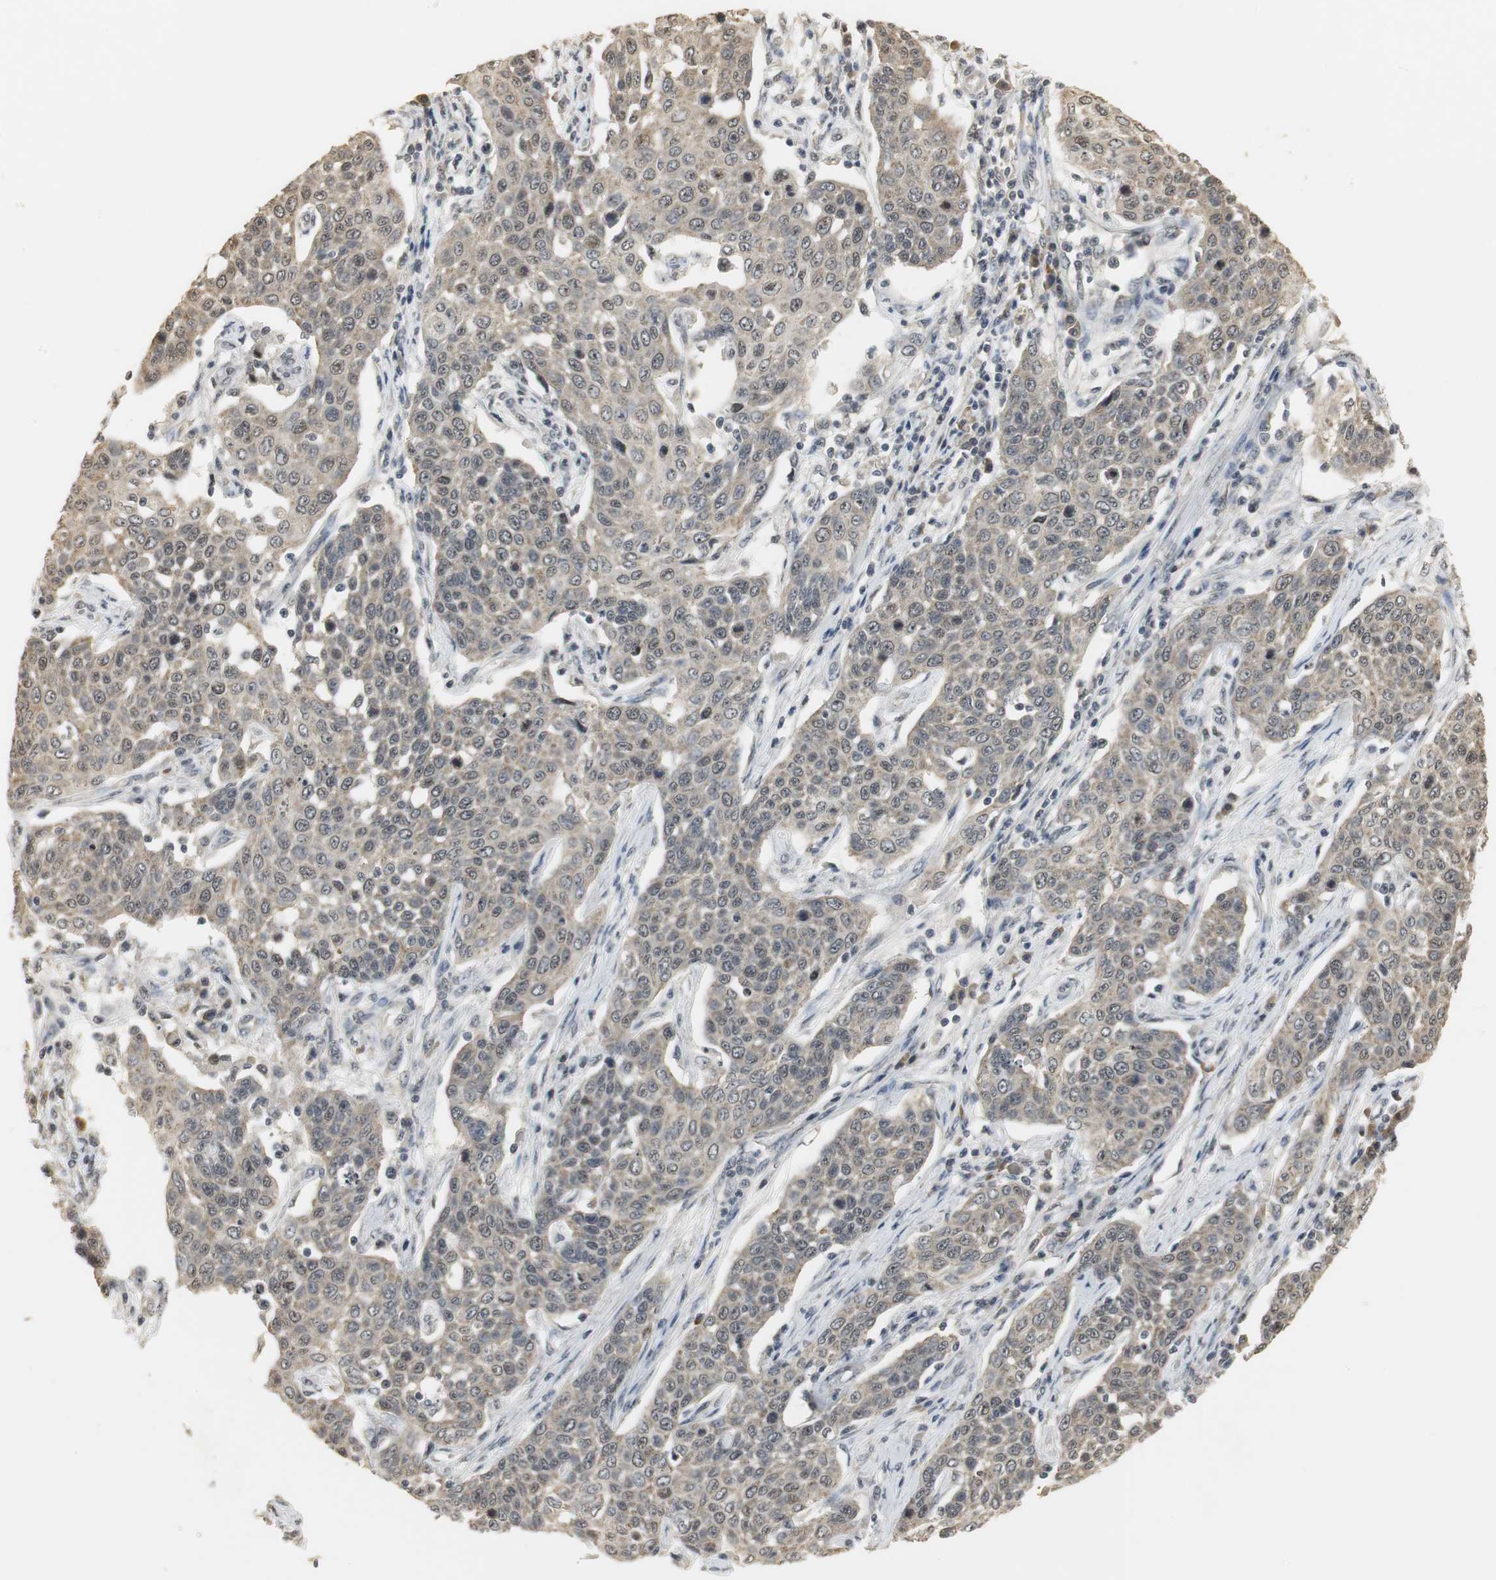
{"staining": {"intensity": "weak", "quantity": "<25%", "location": "nuclear"}, "tissue": "cervical cancer", "cell_type": "Tumor cells", "image_type": "cancer", "snomed": [{"axis": "morphology", "description": "Squamous cell carcinoma, NOS"}, {"axis": "topography", "description": "Cervix"}], "caption": "The histopathology image shows no staining of tumor cells in cervical cancer (squamous cell carcinoma).", "gene": "ELOA", "patient": {"sex": "female", "age": 34}}